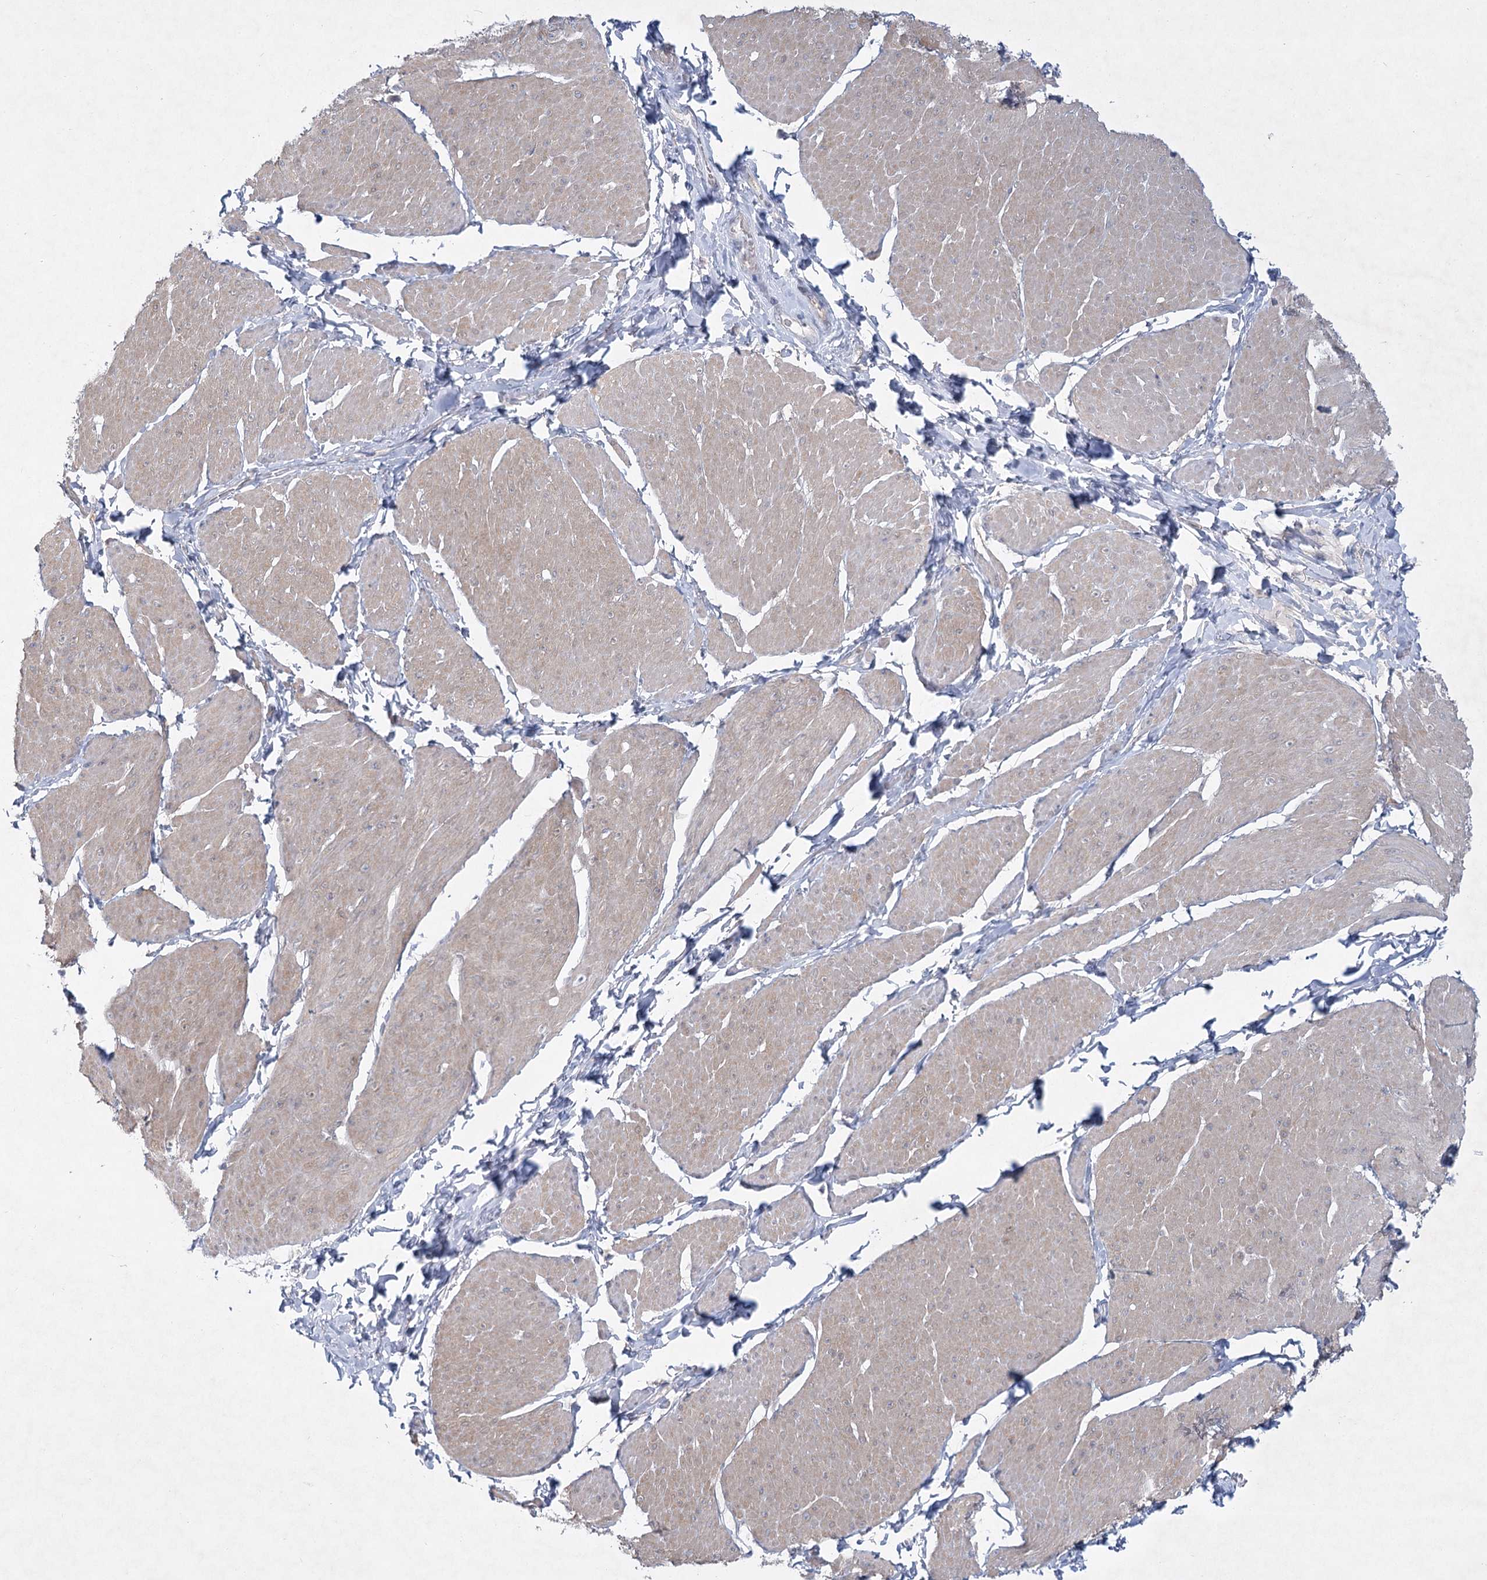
{"staining": {"intensity": "weak", "quantity": ">75%", "location": "cytoplasmic/membranous"}, "tissue": "smooth muscle", "cell_type": "Smooth muscle cells", "image_type": "normal", "snomed": [{"axis": "morphology", "description": "Urothelial carcinoma, High grade"}, {"axis": "topography", "description": "Urinary bladder"}], "caption": "A low amount of weak cytoplasmic/membranous staining is present in approximately >75% of smooth muscle cells in unremarkable smooth muscle.", "gene": "AAMDC", "patient": {"sex": "male", "age": 46}}